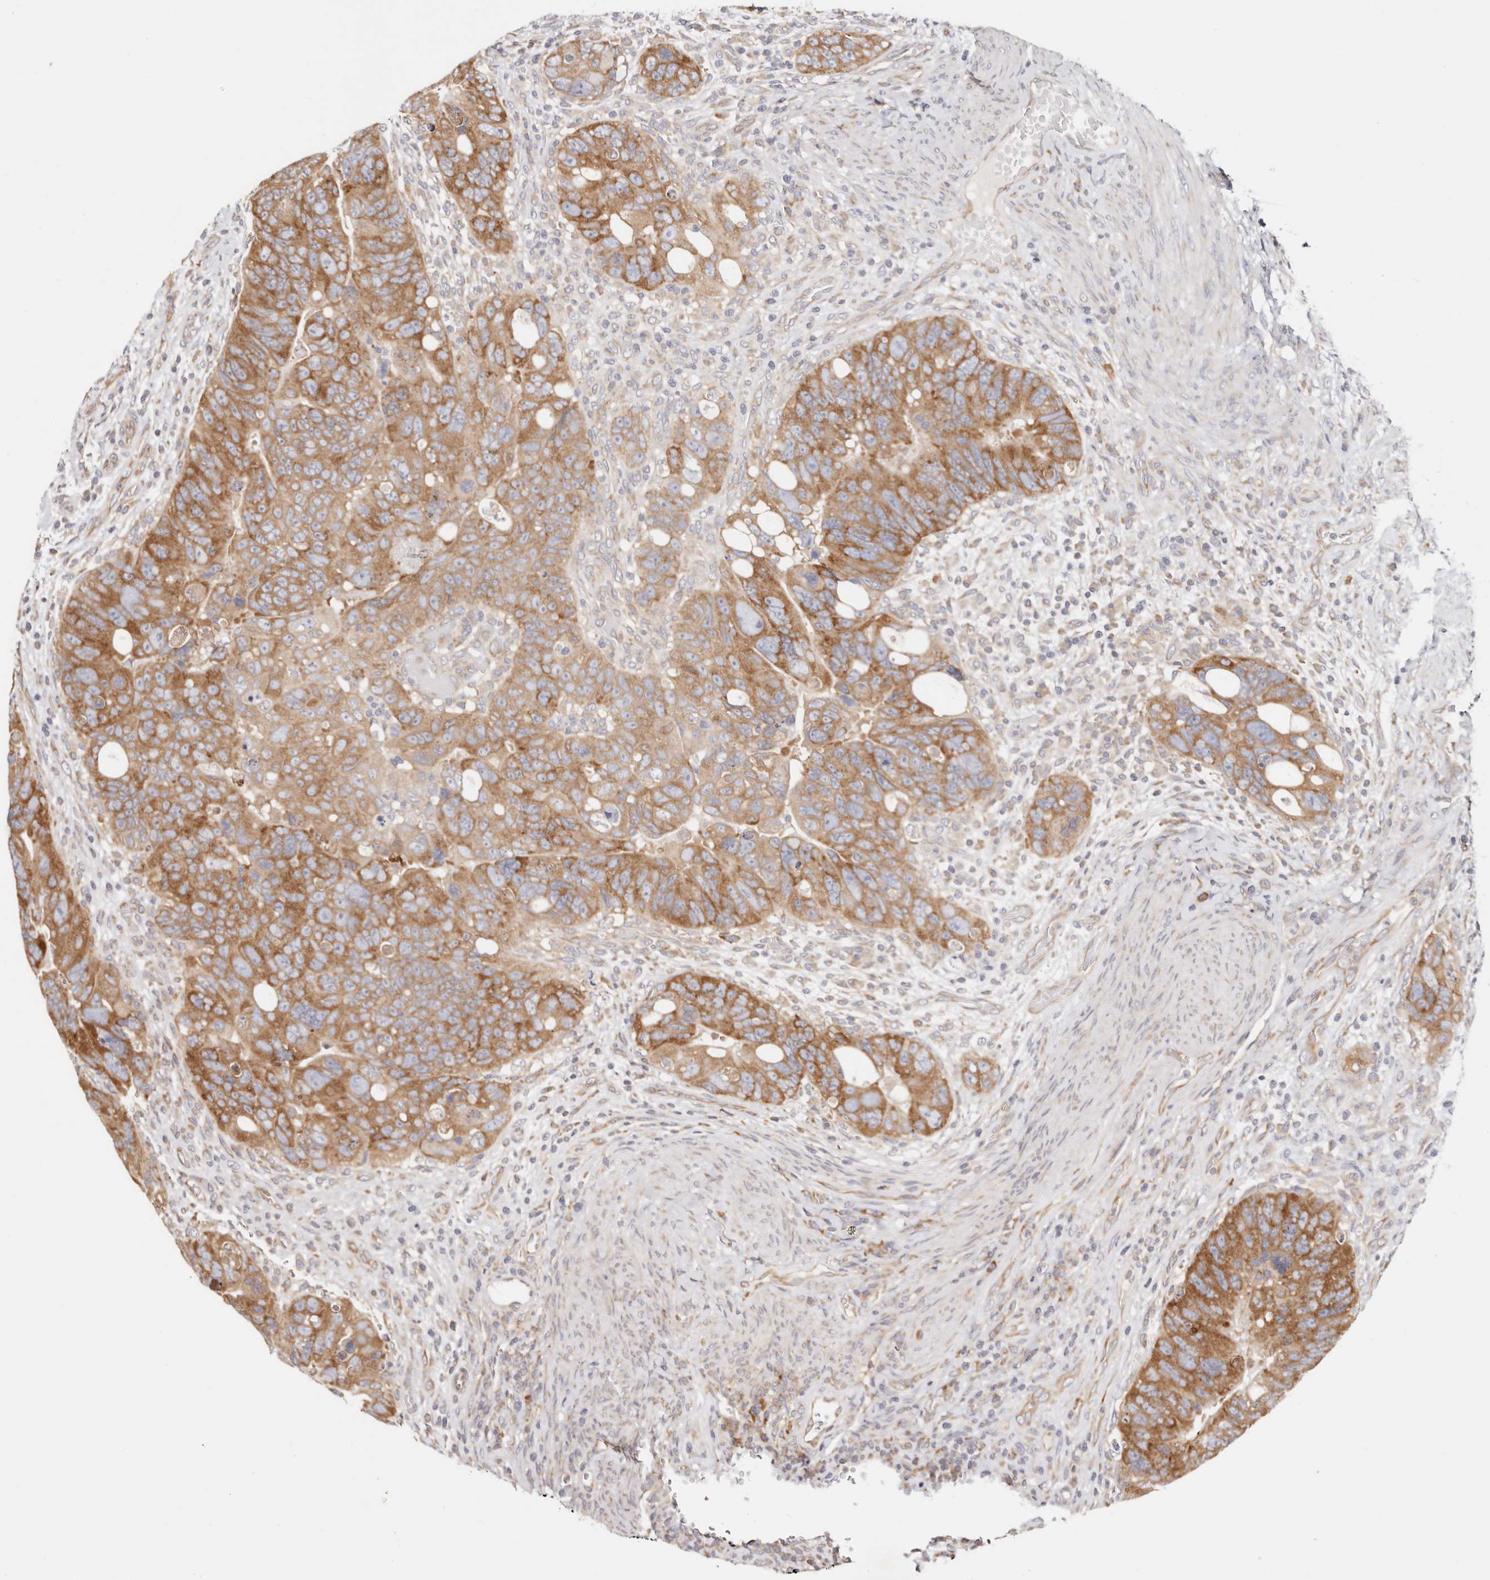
{"staining": {"intensity": "moderate", "quantity": ">75%", "location": "cytoplasmic/membranous"}, "tissue": "colorectal cancer", "cell_type": "Tumor cells", "image_type": "cancer", "snomed": [{"axis": "morphology", "description": "Adenocarcinoma, NOS"}, {"axis": "topography", "description": "Rectum"}], "caption": "The micrograph displays a brown stain indicating the presence of a protein in the cytoplasmic/membranous of tumor cells in colorectal cancer (adenocarcinoma).", "gene": "GNA13", "patient": {"sex": "male", "age": 59}}